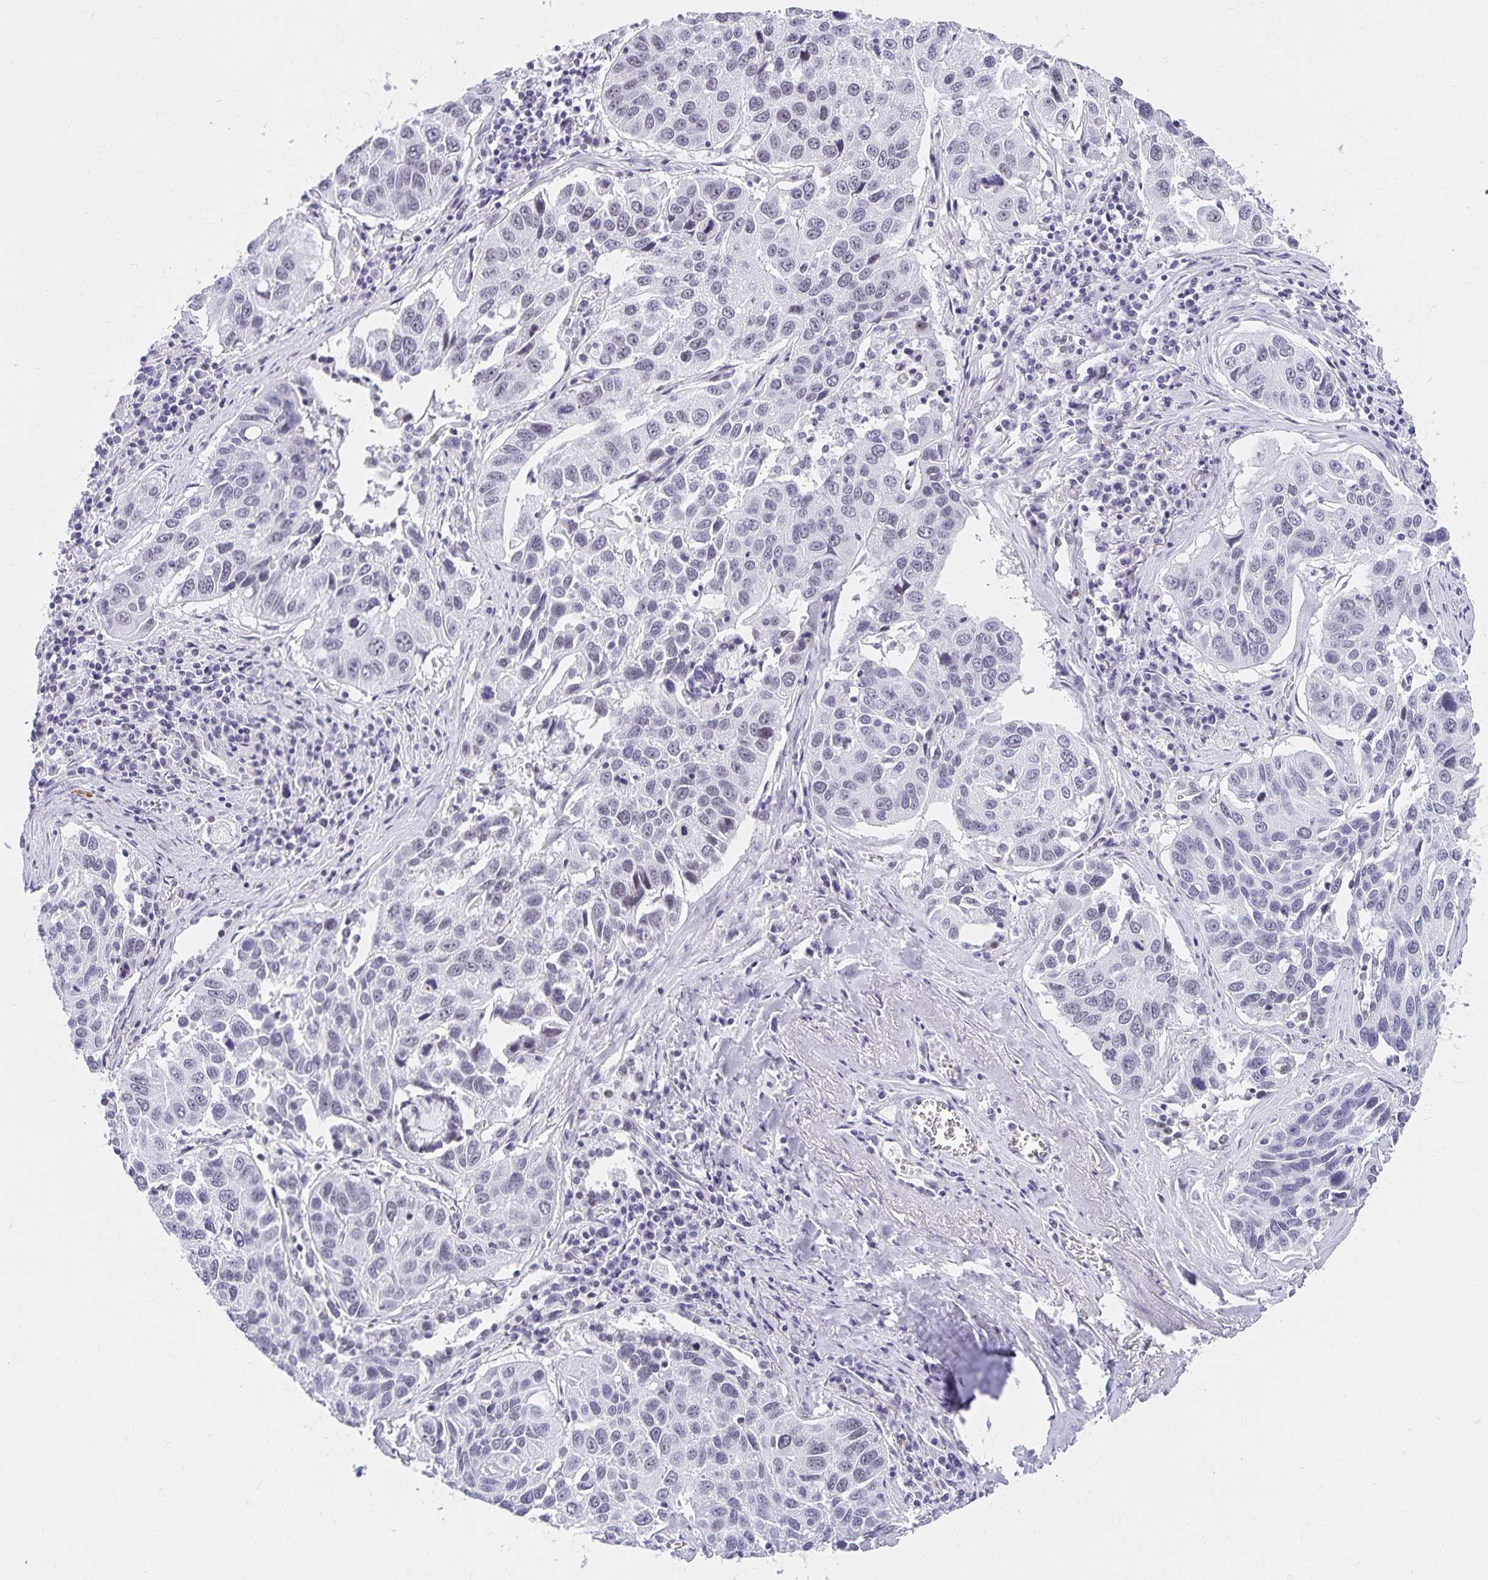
{"staining": {"intensity": "negative", "quantity": "none", "location": "none"}, "tissue": "lung cancer", "cell_type": "Tumor cells", "image_type": "cancer", "snomed": [{"axis": "morphology", "description": "Squamous cell carcinoma, NOS"}, {"axis": "topography", "description": "Lung"}], "caption": "Tumor cells are negative for protein expression in human lung squamous cell carcinoma.", "gene": "C20orf85", "patient": {"sex": "female", "age": 61}}